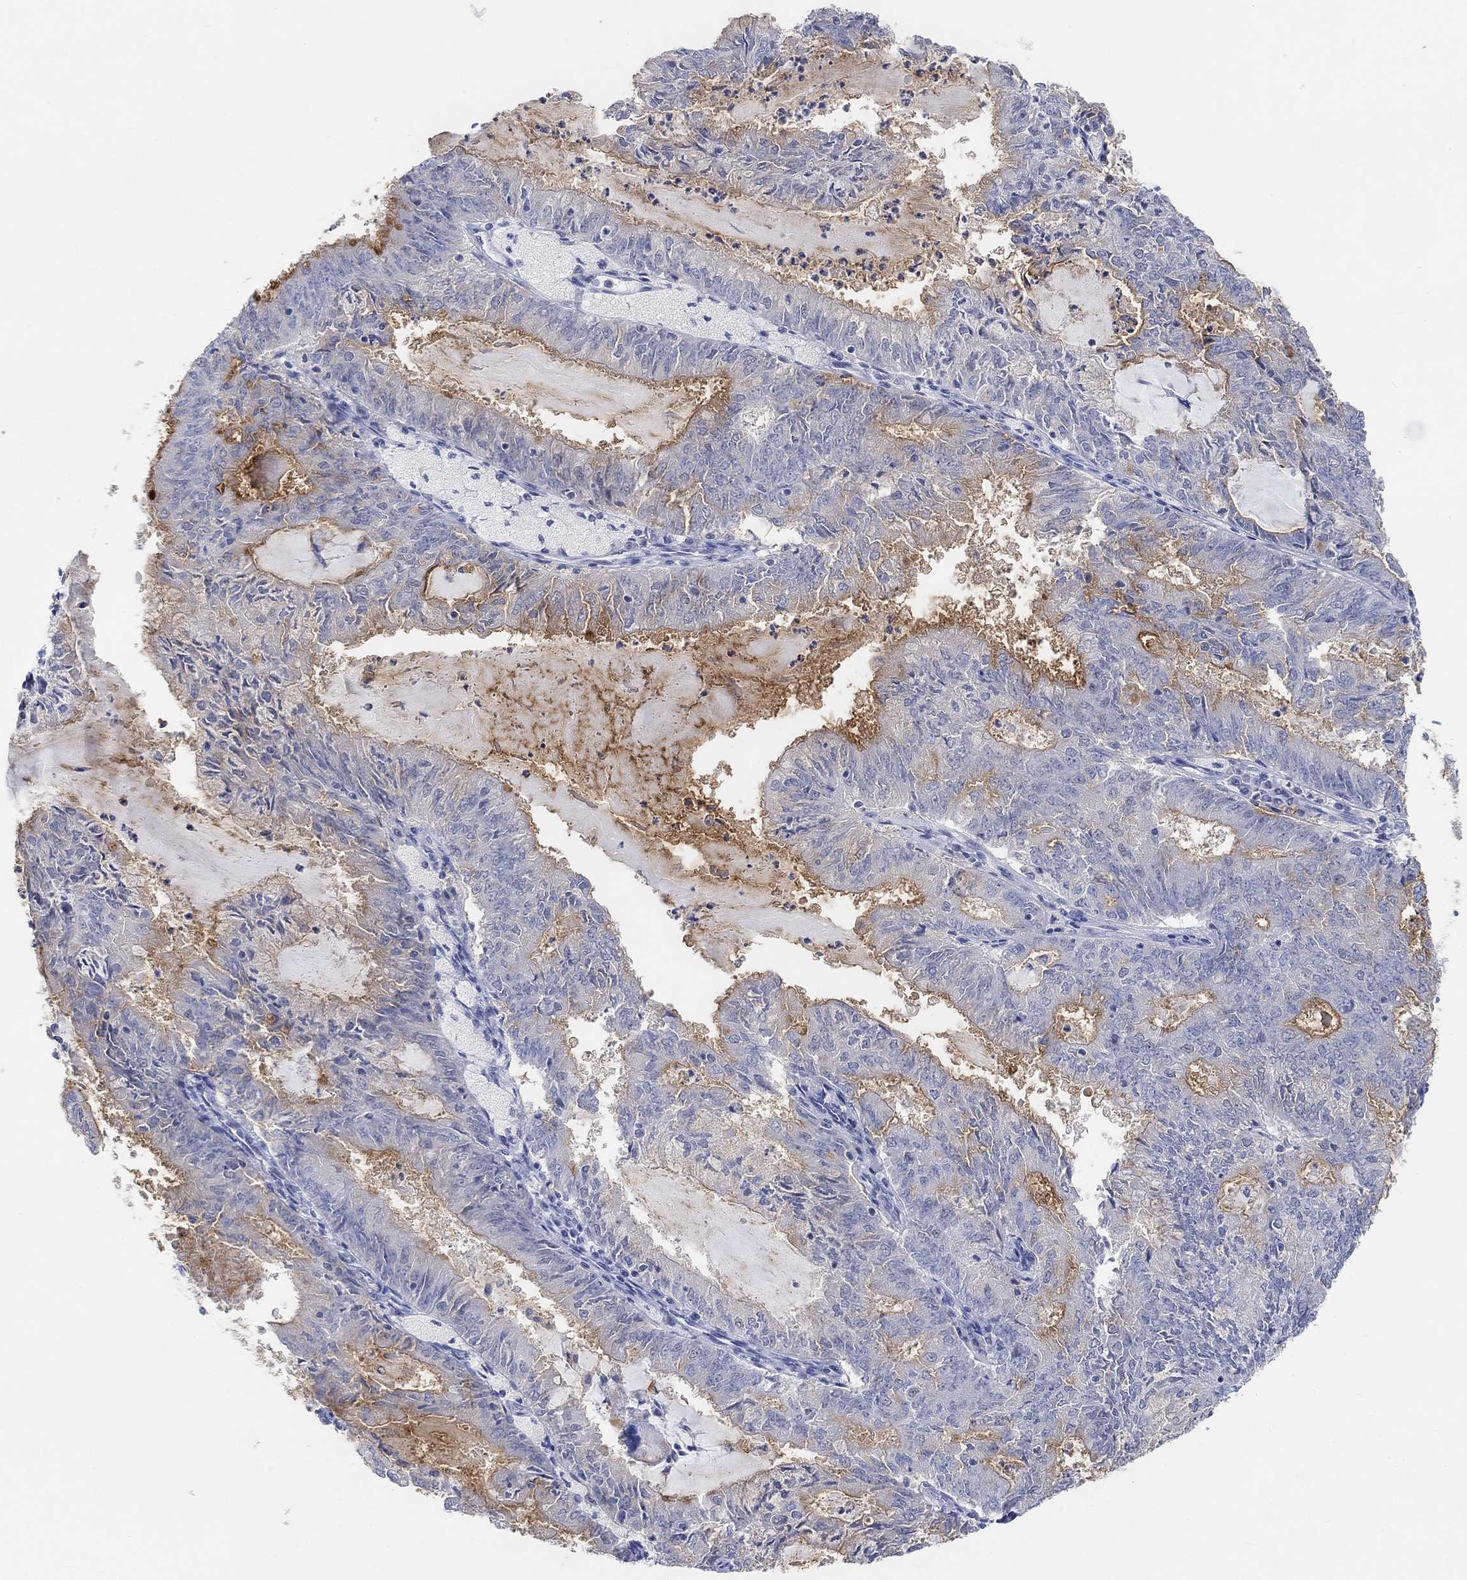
{"staining": {"intensity": "strong", "quantity": "25%-75%", "location": "cytoplasmic/membranous"}, "tissue": "endometrial cancer", "cell_type": "Tumor cells", "image_type": "cancer", "snomed": [{"axis": "morphology", "description": "Adenocarcinoma, NOS"}, {"axis": "topography", "description": "Endometrium"}], "caption": "Immunohistochemical staining of adenocarcinoma (endometrial) shows high levels of strong cytoplasmic/membranous protein expression in about 25%-75% of tumor cells. Using DAB (3,3'-diaminobenzidine) (brown) and hematoxylin (blue) stains, captured at high magnification using brightfield microscopy.", "gene": "MUC1", "patient": {"sex": "female", "age": 57}}